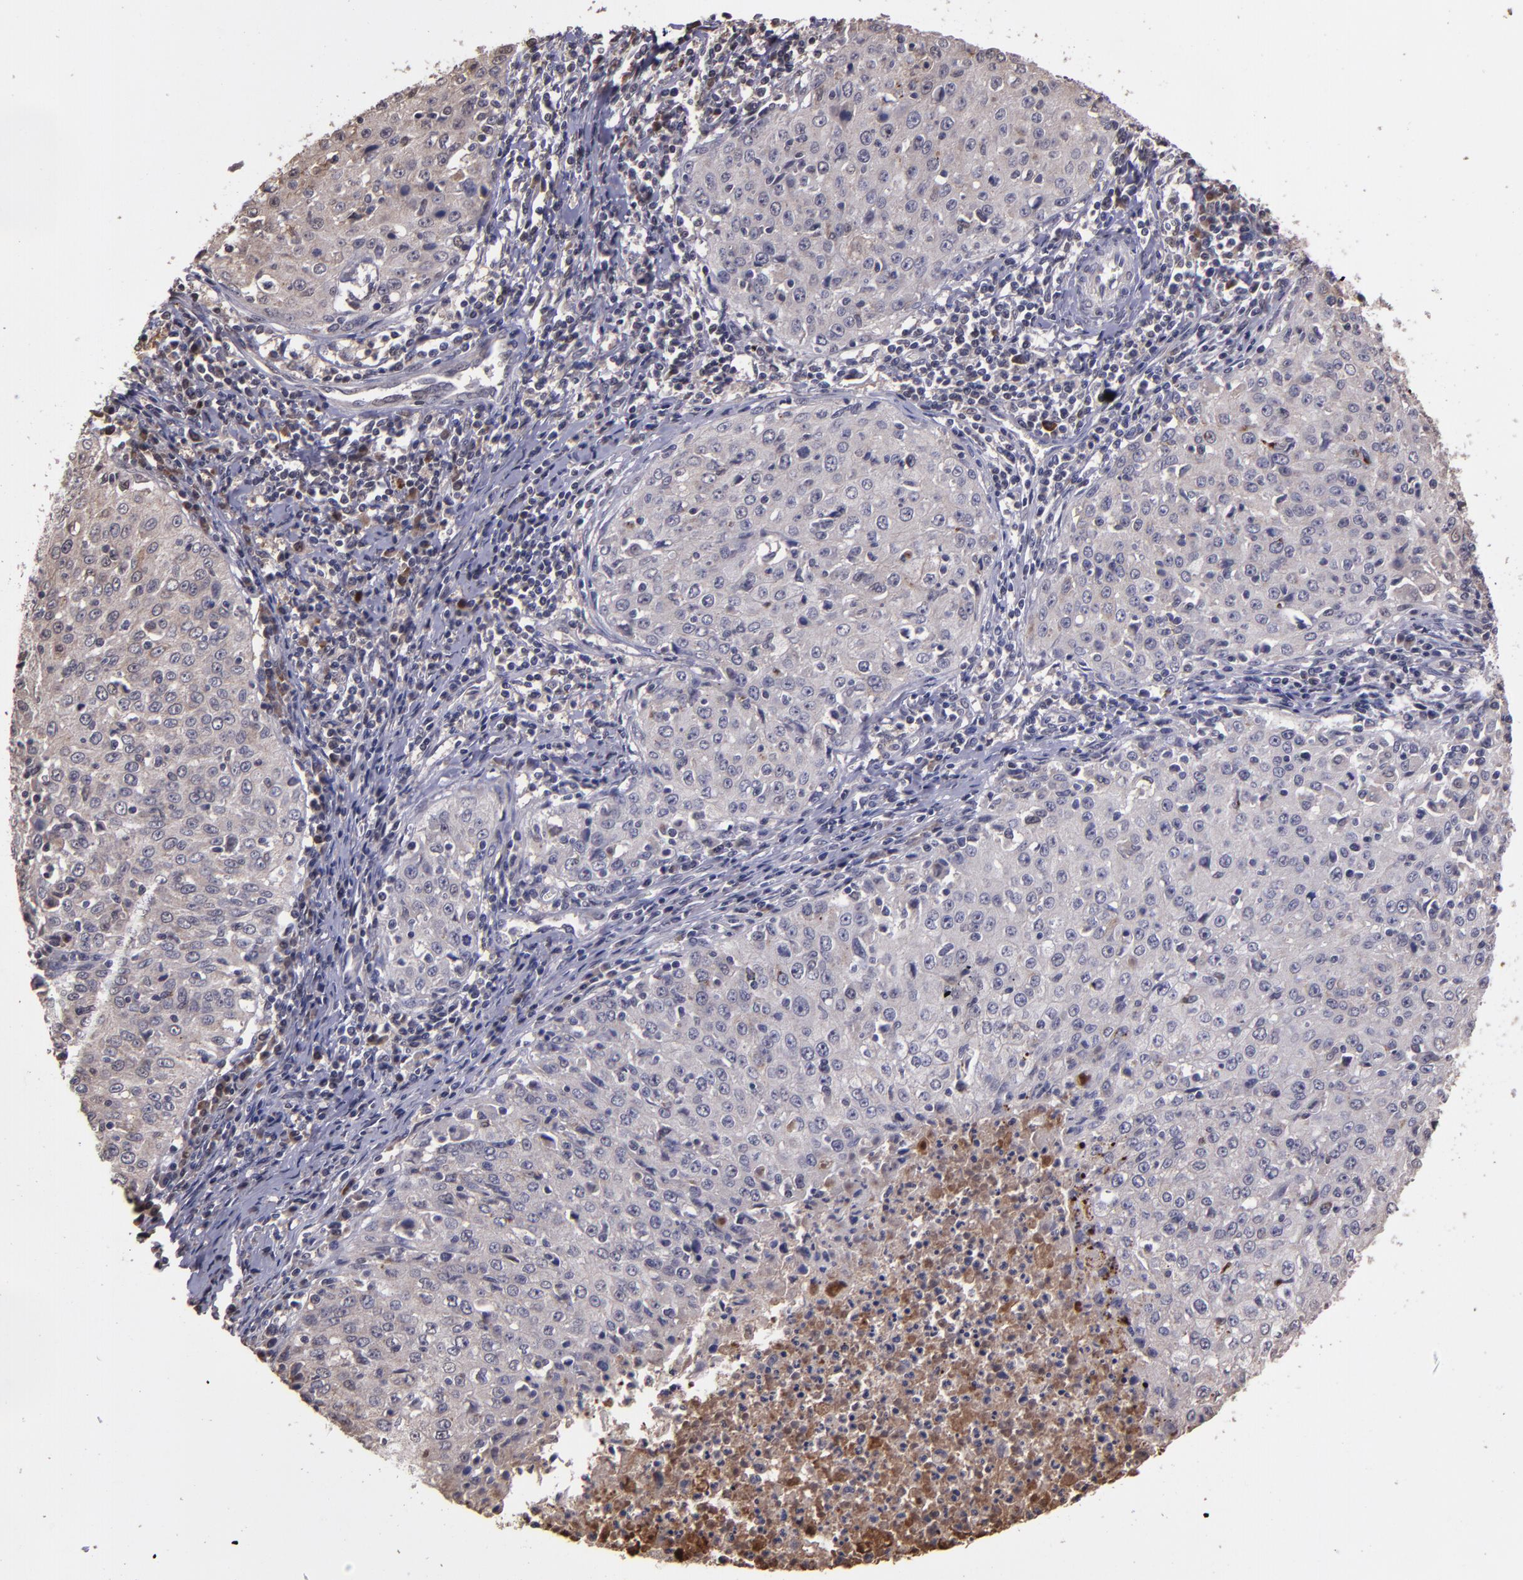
{"staining": {"intensity": "weak", "quantity": "<25%", "location": "cytoplasmic/membranous"}, "tissue": "cervical cancer", "cell_type": "Tumor cells", "image_type": "cancer", "snomed": [{"axis": "morphology", "description": "Squamous cell carcinoma, NOS"}, {"axis": "topography", "description": "Cervix"}], "caption": "Tumor cells show no significant expression in cervical squamous cell carcinoma.", "gene": "SERPINF2", "patient": {"sex": "female", "age": 27}}